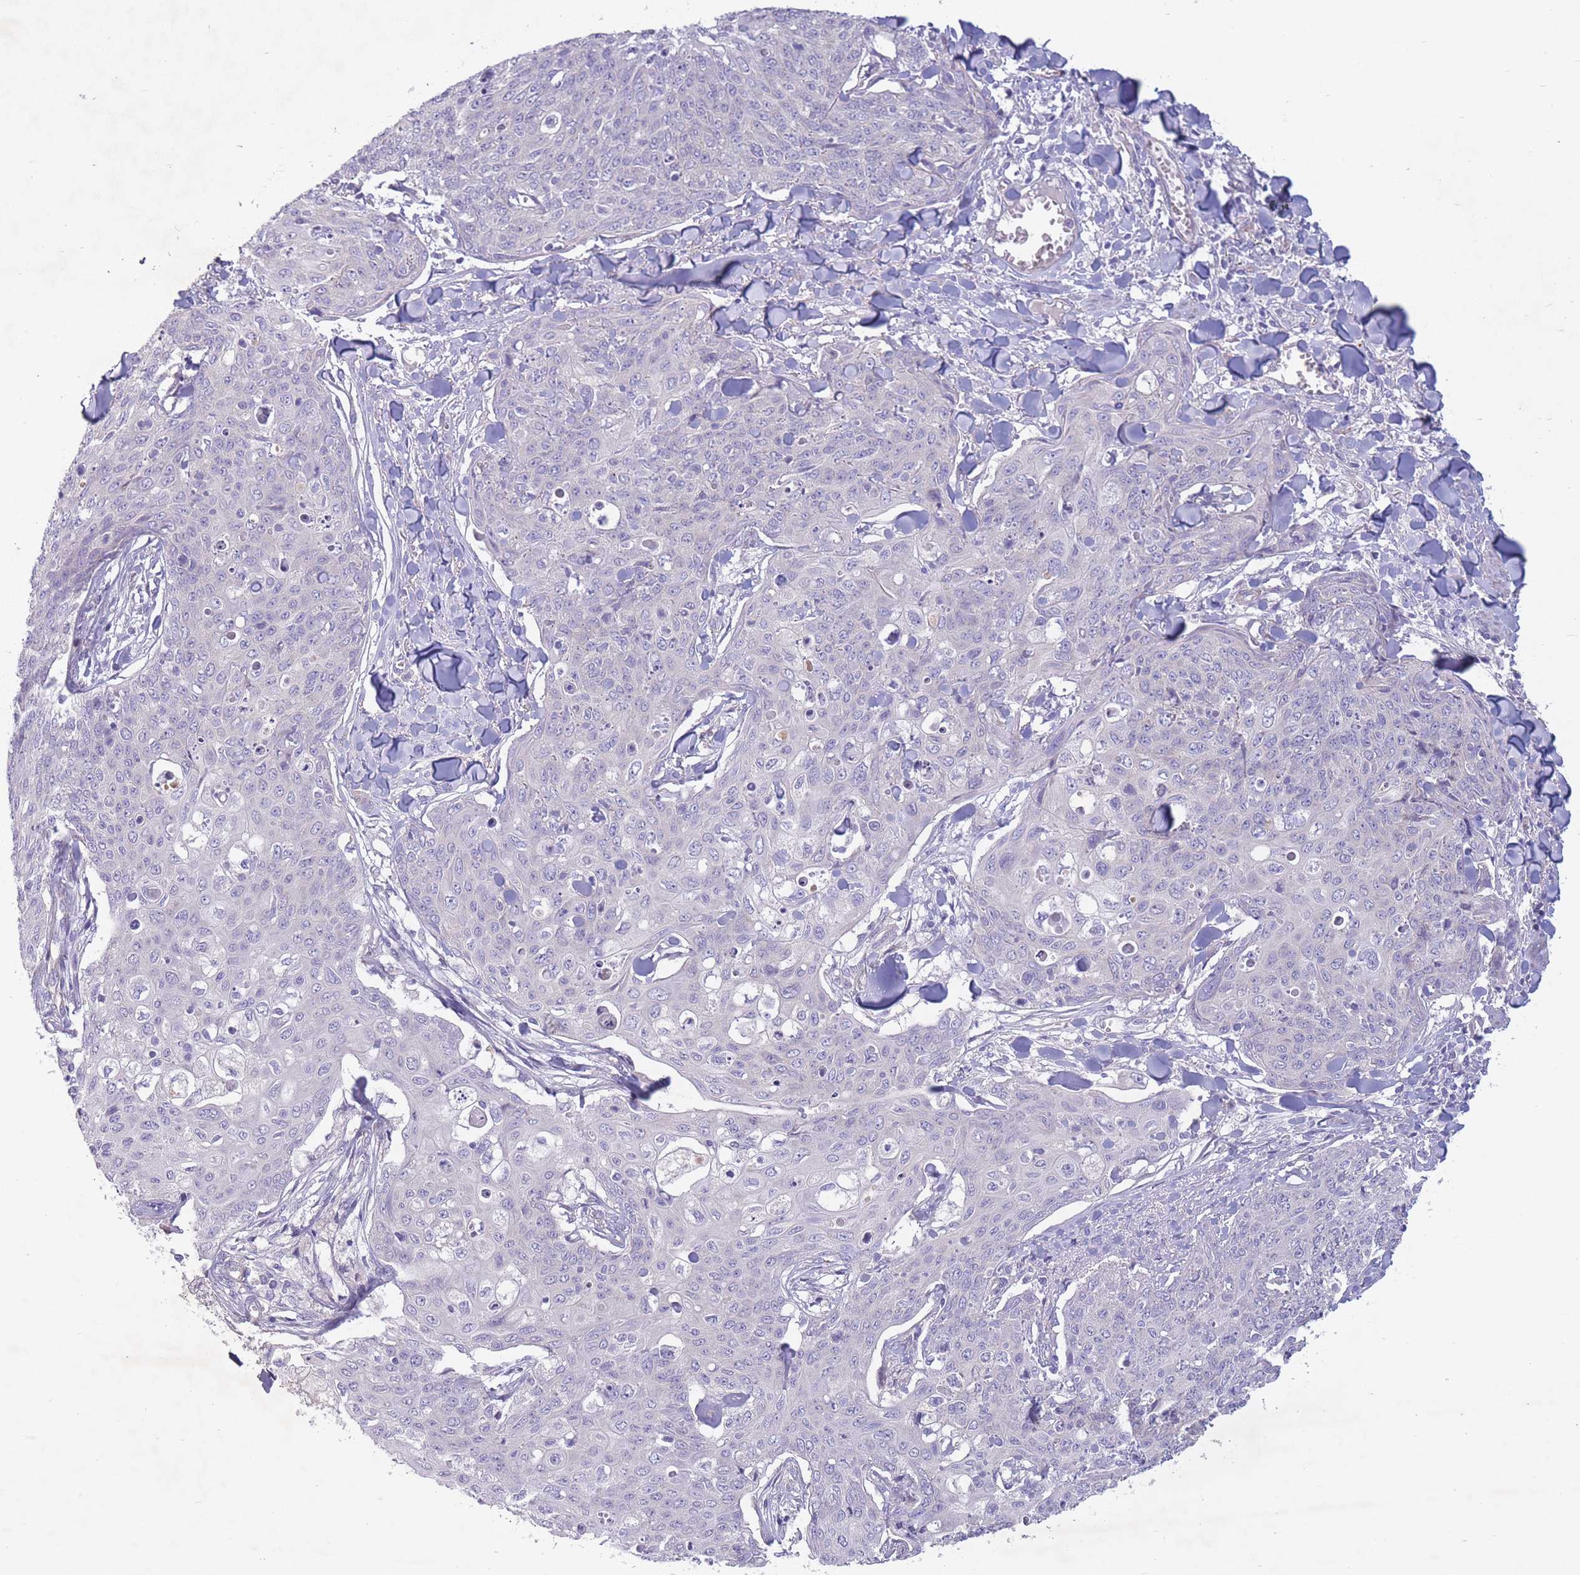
{"staining": {"intensity": "negative", "quantity": "none", "location": "none"}, "tissue": "skin cancer", "cell_type": "Tumor cells", "image_type": "cancer", "snomed": [{"axis": "morphology", "description": "Squamous cell carcinoma, NOS"}, {"axis": "topography", "description": "Skin"}, {"axis": "topography", "description": "Vulva"}], "caption": "Skin cancer was stained to show a protein in brown. There is no significant positivity in tumor cells.", "gene": "PNPLA5", "patient": {"sex": "female", "age": 85}}